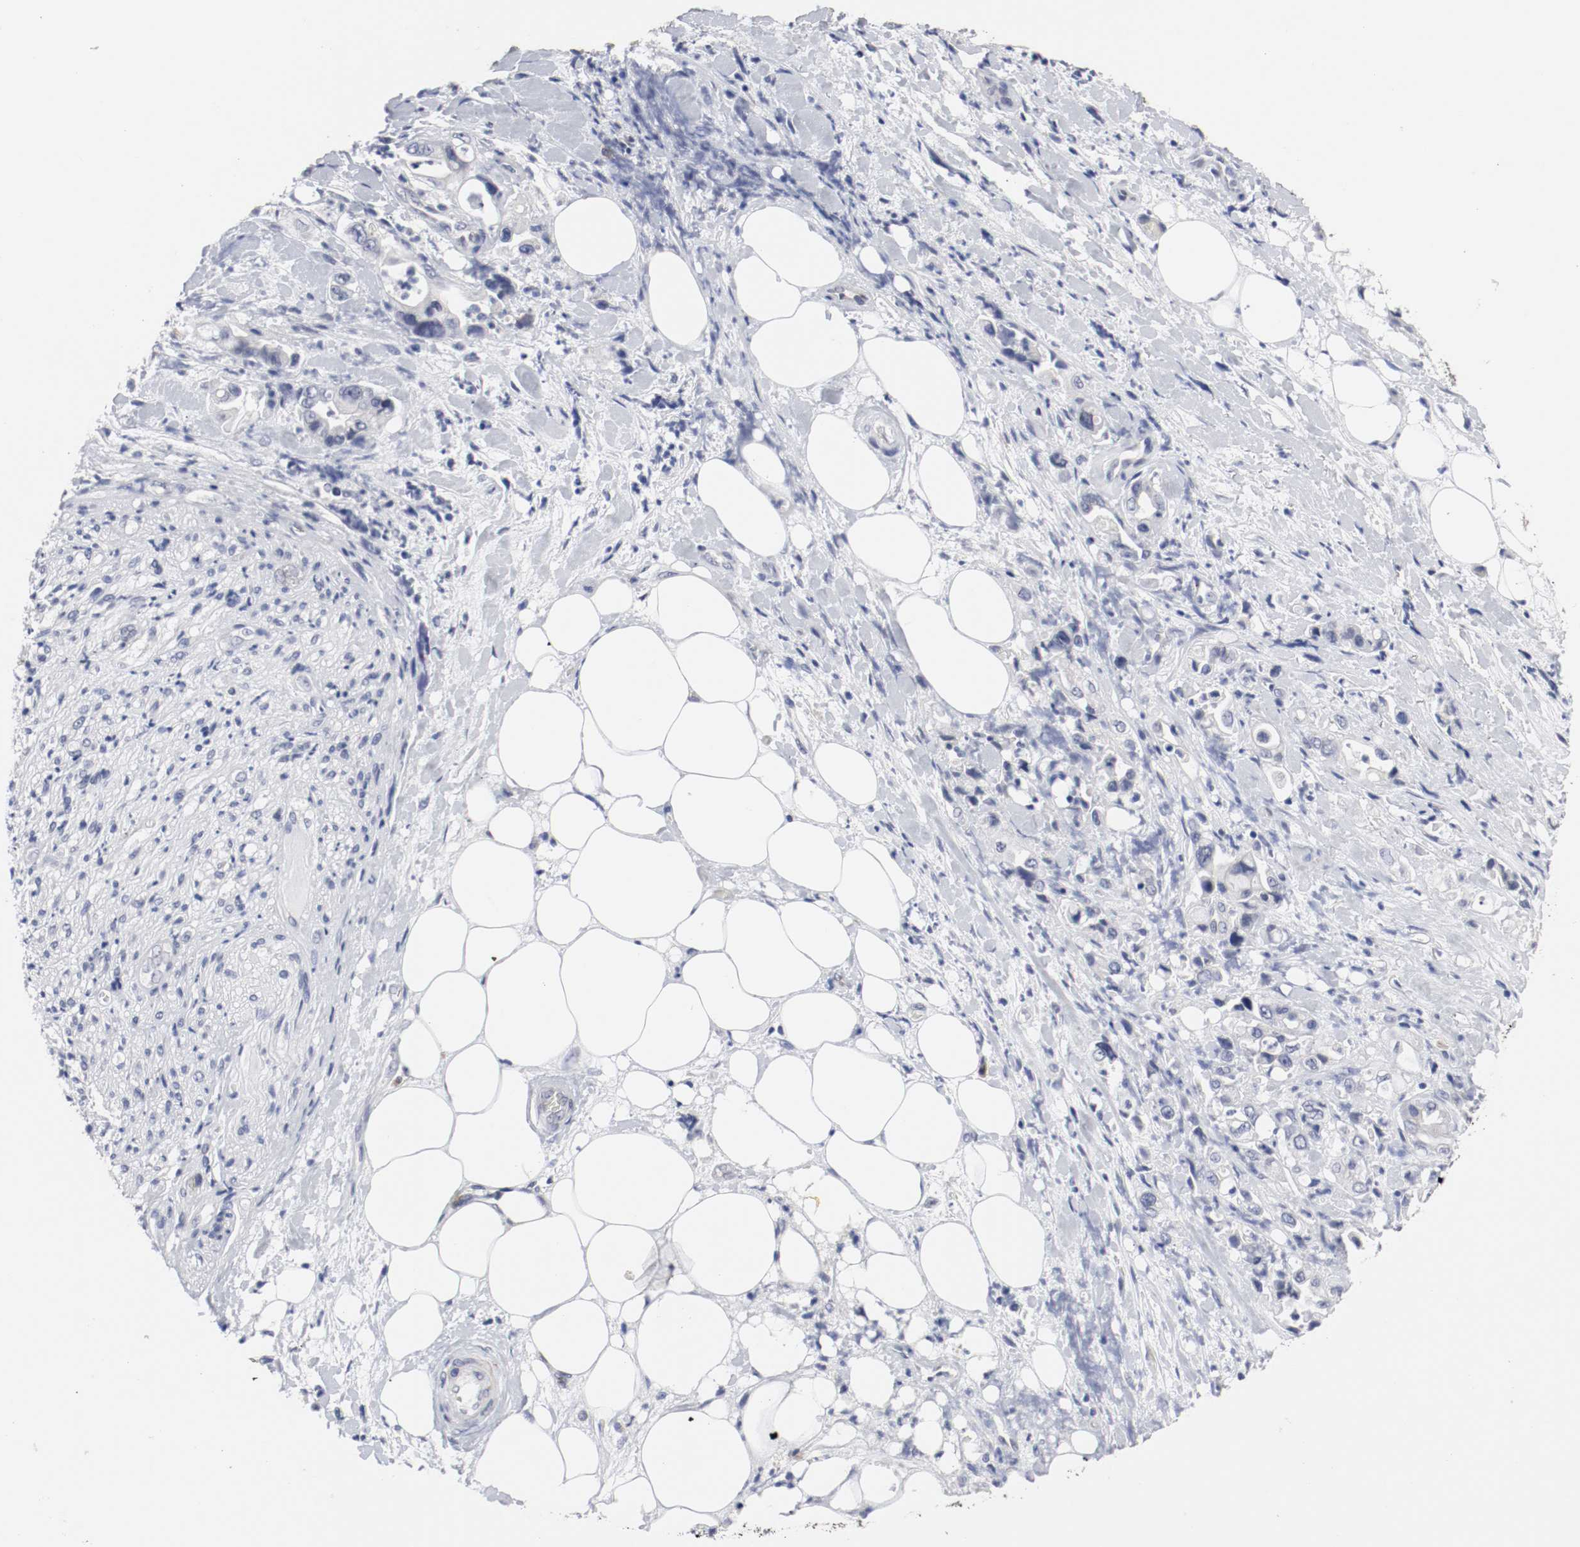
{"staining": {"intensity": "negative", "quantity": "none", "location": "none"}, "tissue": "pancreatic cancer", "cell_type": "Tumor cells", "image_type": "cancer", "snomed": [{"axis": "morphology", "description": "Adenocarcinoma, NOS"}, {"axis": "topography", "description": "Pancreas"}], "caption": "High magnification brightfield microscopy of adenocarcinoma (pancreatic) stained with DAB (3,3'-diaminobenzidine) (brown) and counterstained with hematoxylin (blue): tumor cells show no significant staining.", "gene": "KIT", "patient": {"sex": "male", "age": 70}}